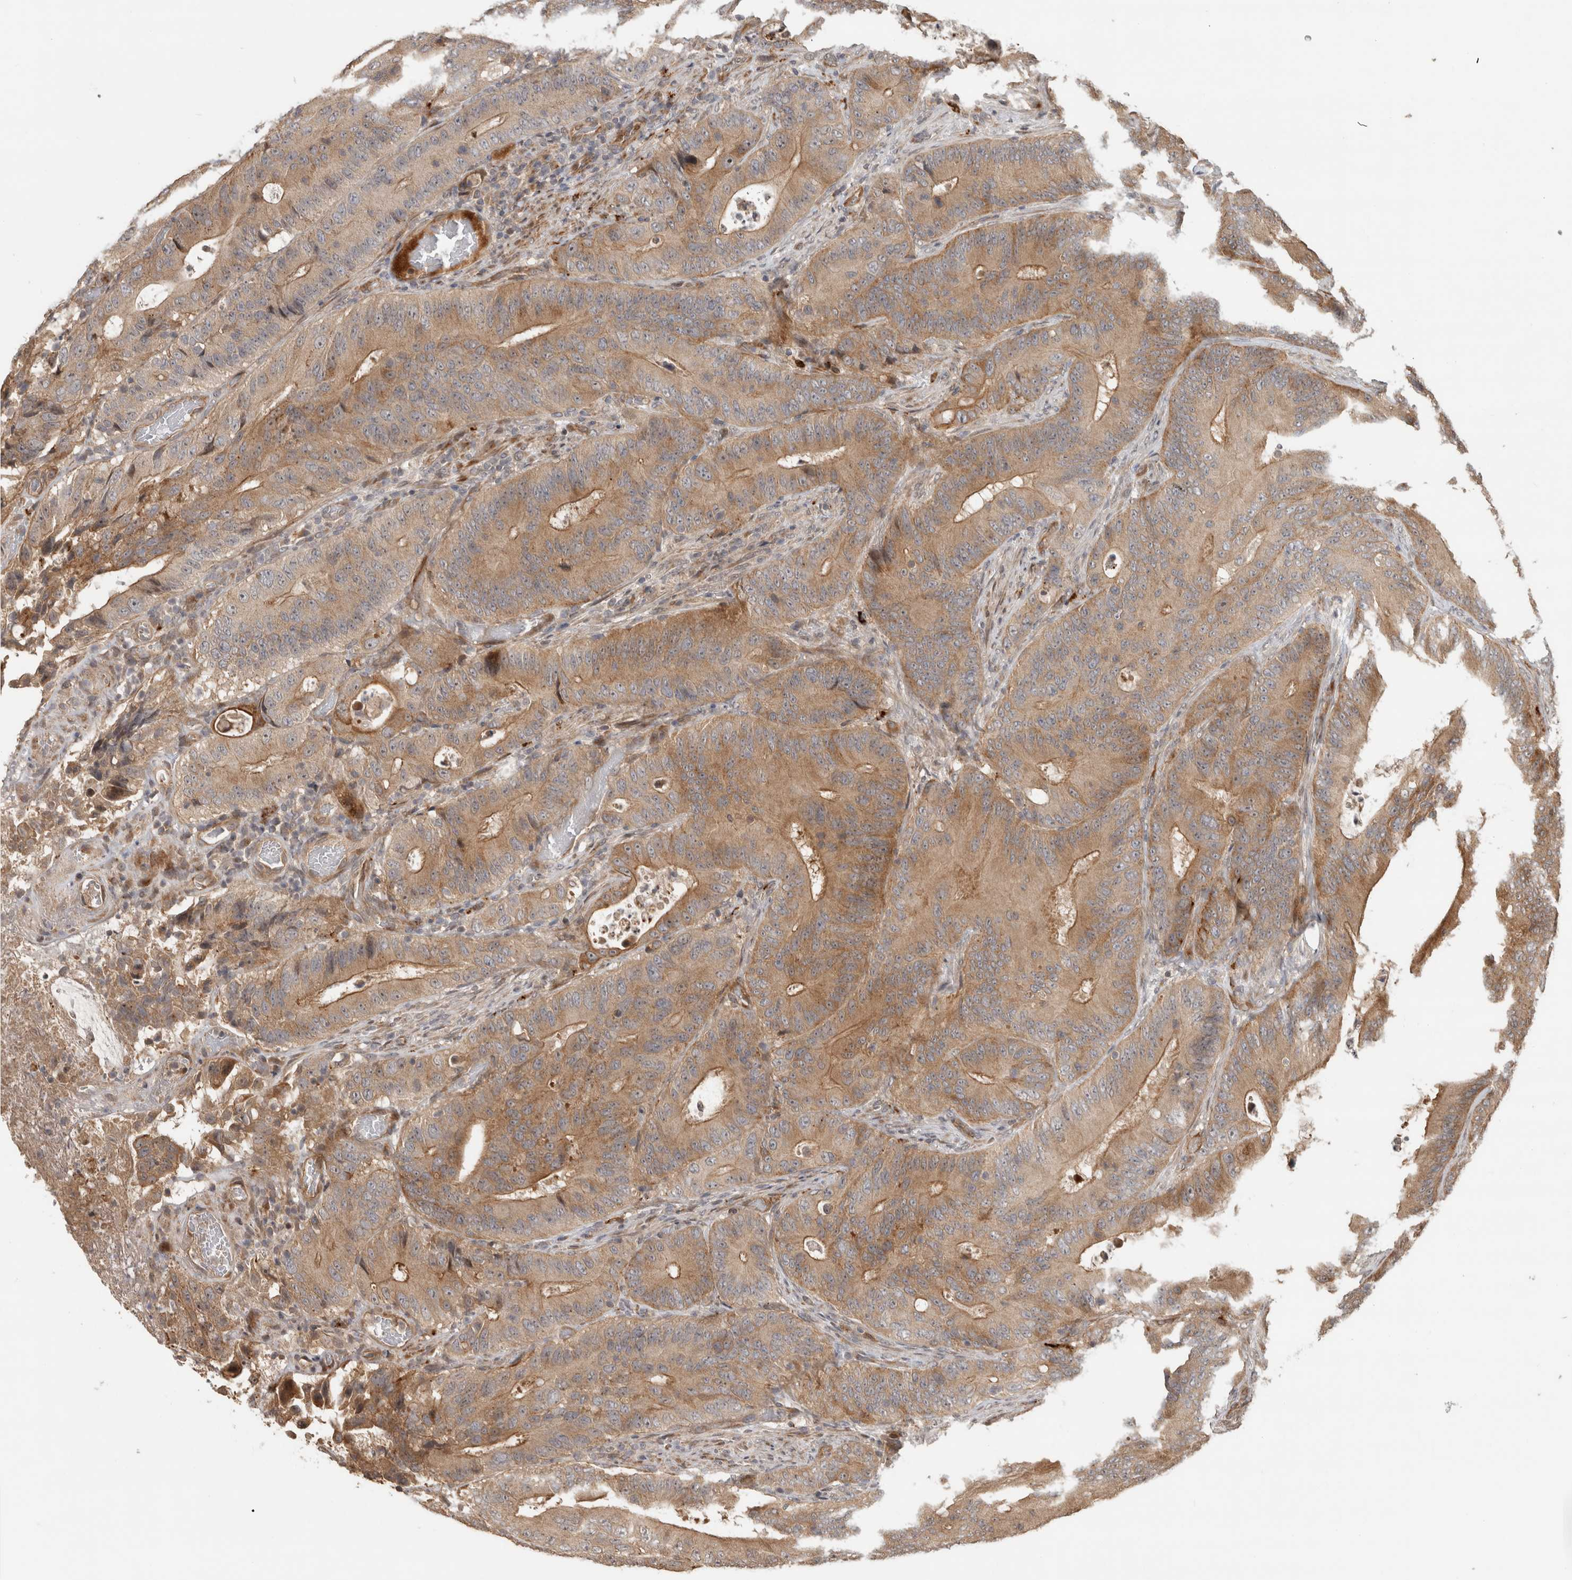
{"staining": {"intensity": "moderate", "quantity": ">75%", "location": "cytoplasmic/membranous"}, "tissue": "colorectal cancer", "cell_type": "Tumor cells", "image_type": "cancer", "snomed": [{"axis": "morphology", "description": "Adenocarcinoma, NOS"}, {"axis": "topography", "description": "Colon"}], "caption": "Moderate cytoplasmic/membranous staining for a protein is appreciated in about >75% of tumor cells of colorectal cancer using immunohistochemistry (IHC).", "gene": "PITPNC1", "patient": {"sex": "male", "age": 83}}